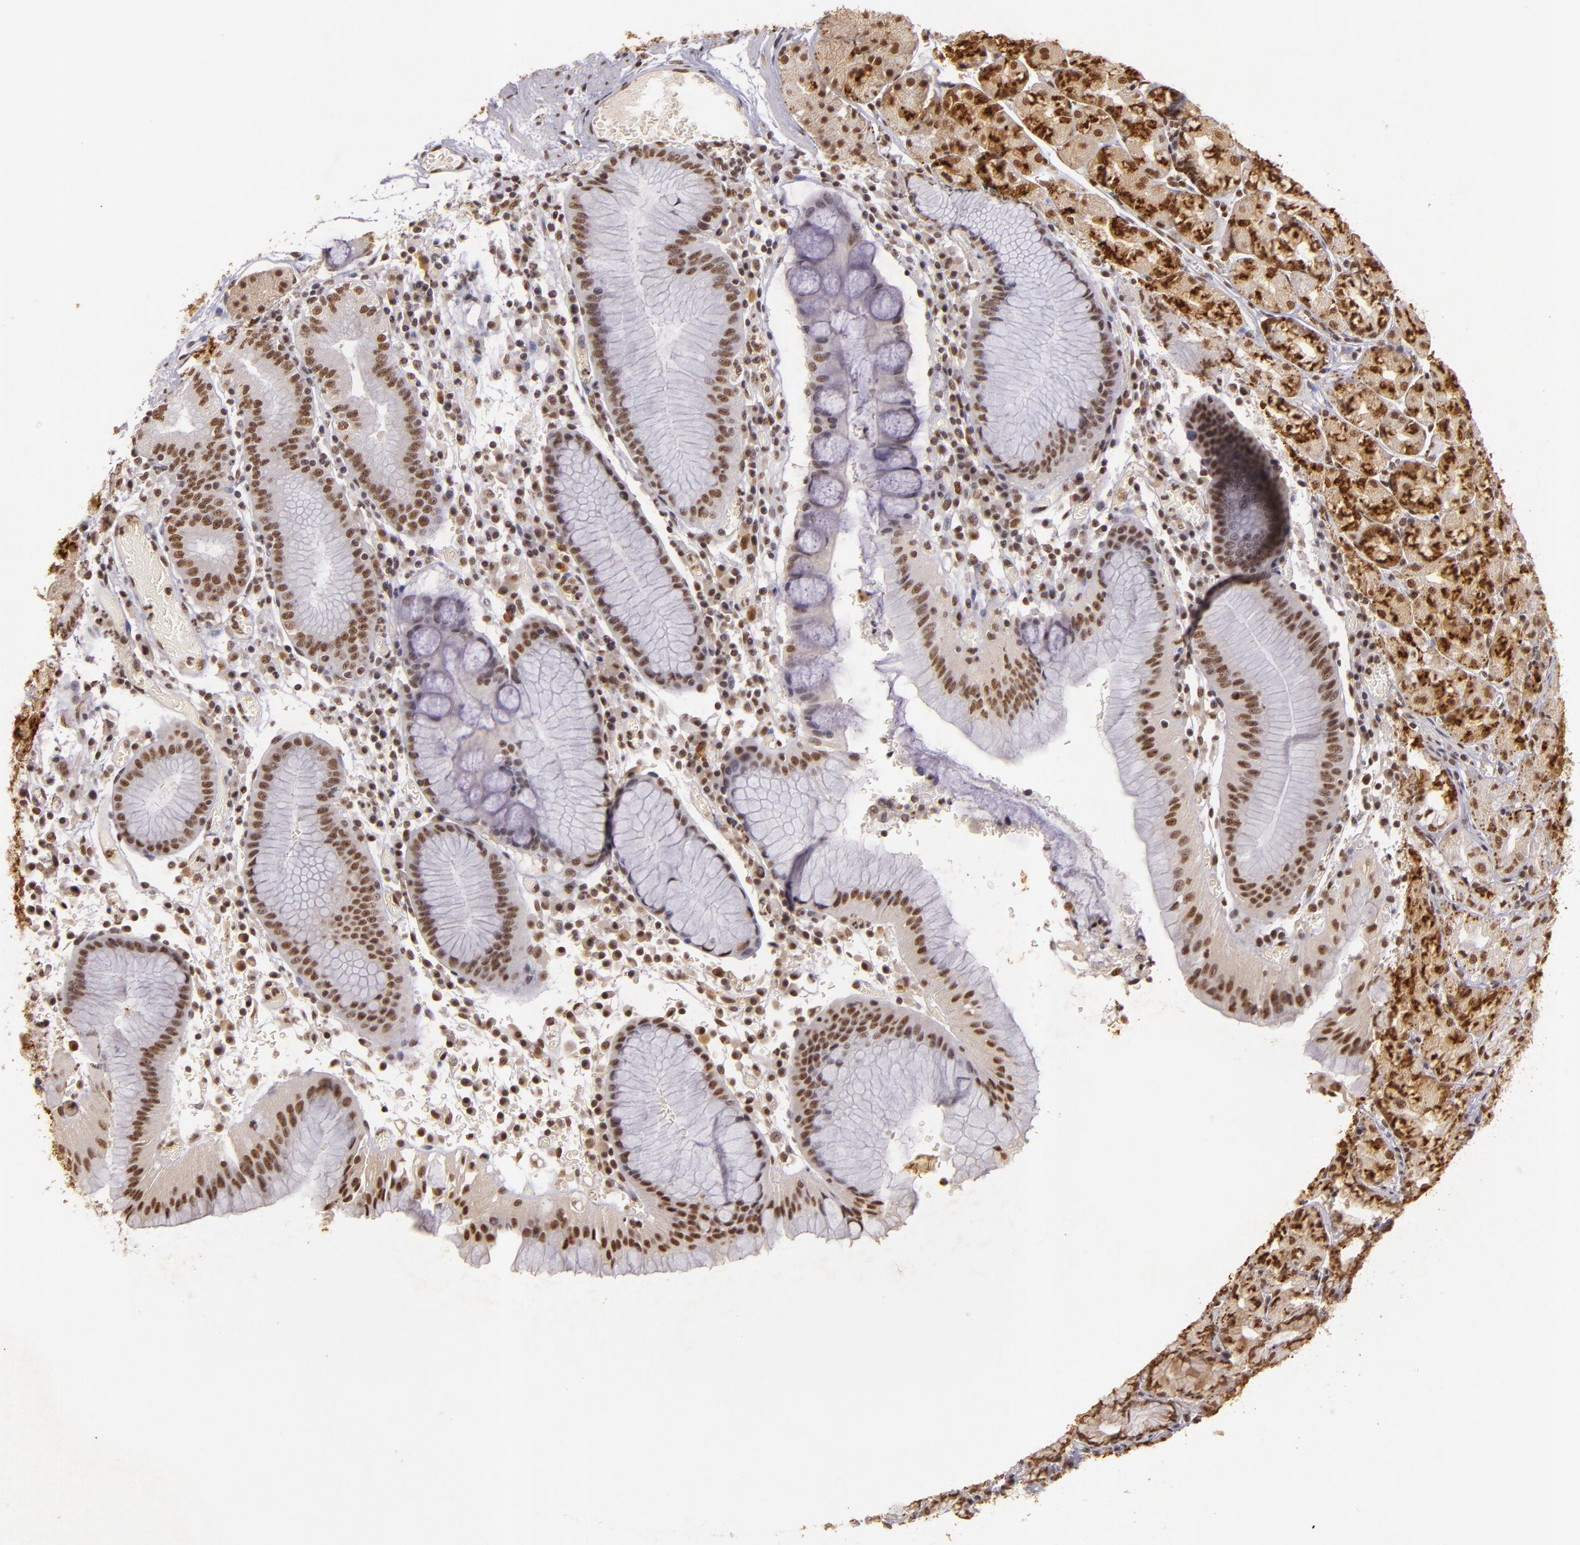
{"staining": {"intensity": "moderate", "quantity": ">75%", "location": "nuclear"}, "tissue": "stomach", "cell_type": "Glandular cells", "image_type": "normal", "snomed": [{"axis": "morphology", "description": "Normal tissue, NOS"}, {"axis": "topography", "description": "Stomach, lower"}], "caption": "Brown immunohistochemical staining in benign stomach displays moderate nuclear staining in approximately >75% of glandular cells.", "gene": "CBX3", "patient": {"sex": "female", "age": 73}}